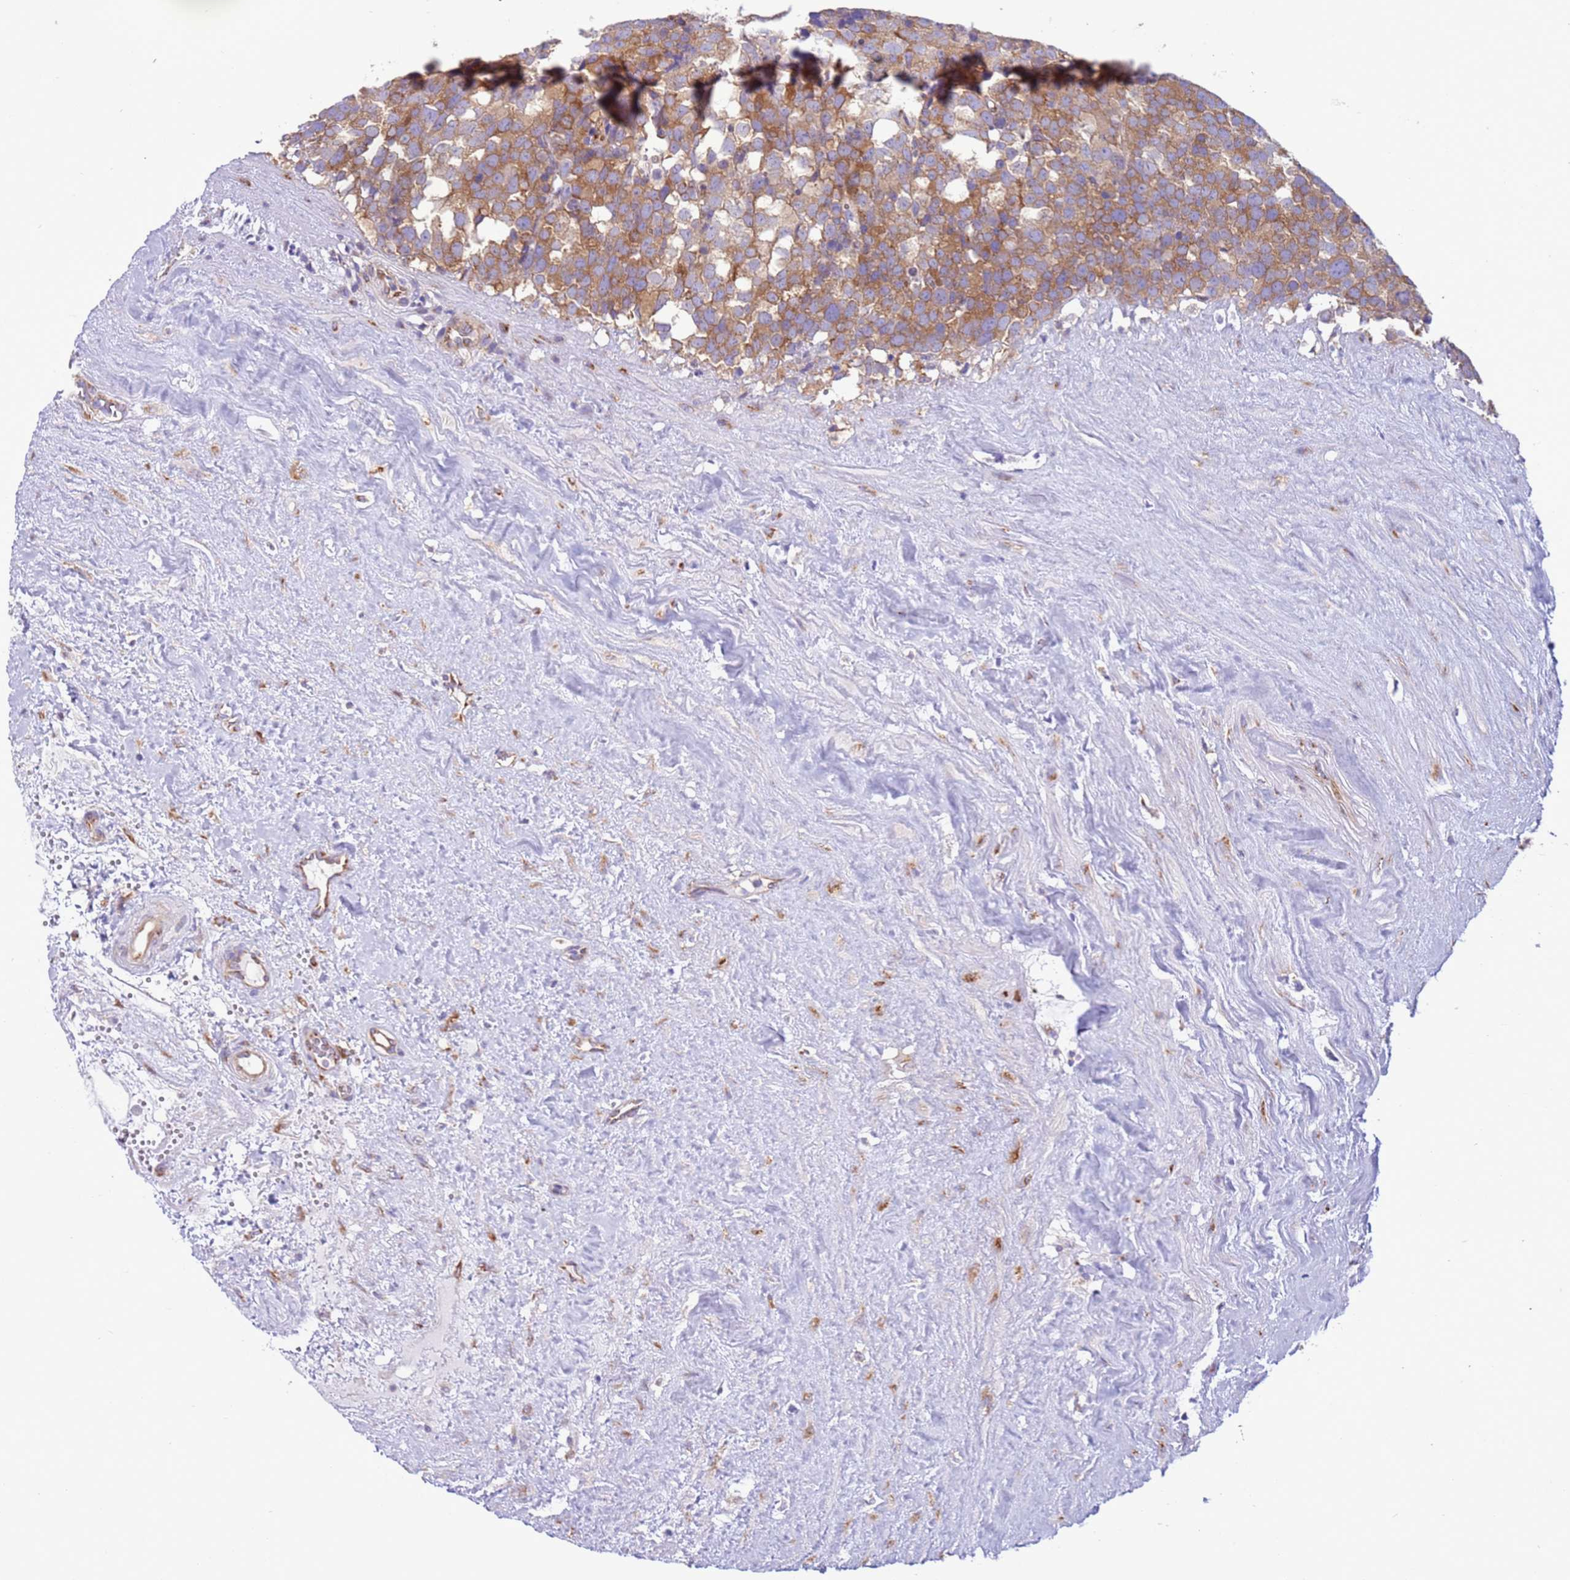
{"staining": {"intensity": "moderate", "quantity": ">75%", "location": "cytoplasmic/membranous"}, "tissue": "testis cancer", "cell_type": "Tumor cells", "image_type": "cancer", "snomed": [{"axis": "morphology", "description": "Seminoma, NOS"}, {"axis": "topography", "description": "Testis"}], "caption": "A medium amount of moderate cytoplasmic/membranous positivity is present in approximately >75% of tumor cells in testis cancer tissue.", "gene": "VARS1", "patient": {"sex": "male", "age": 71}}